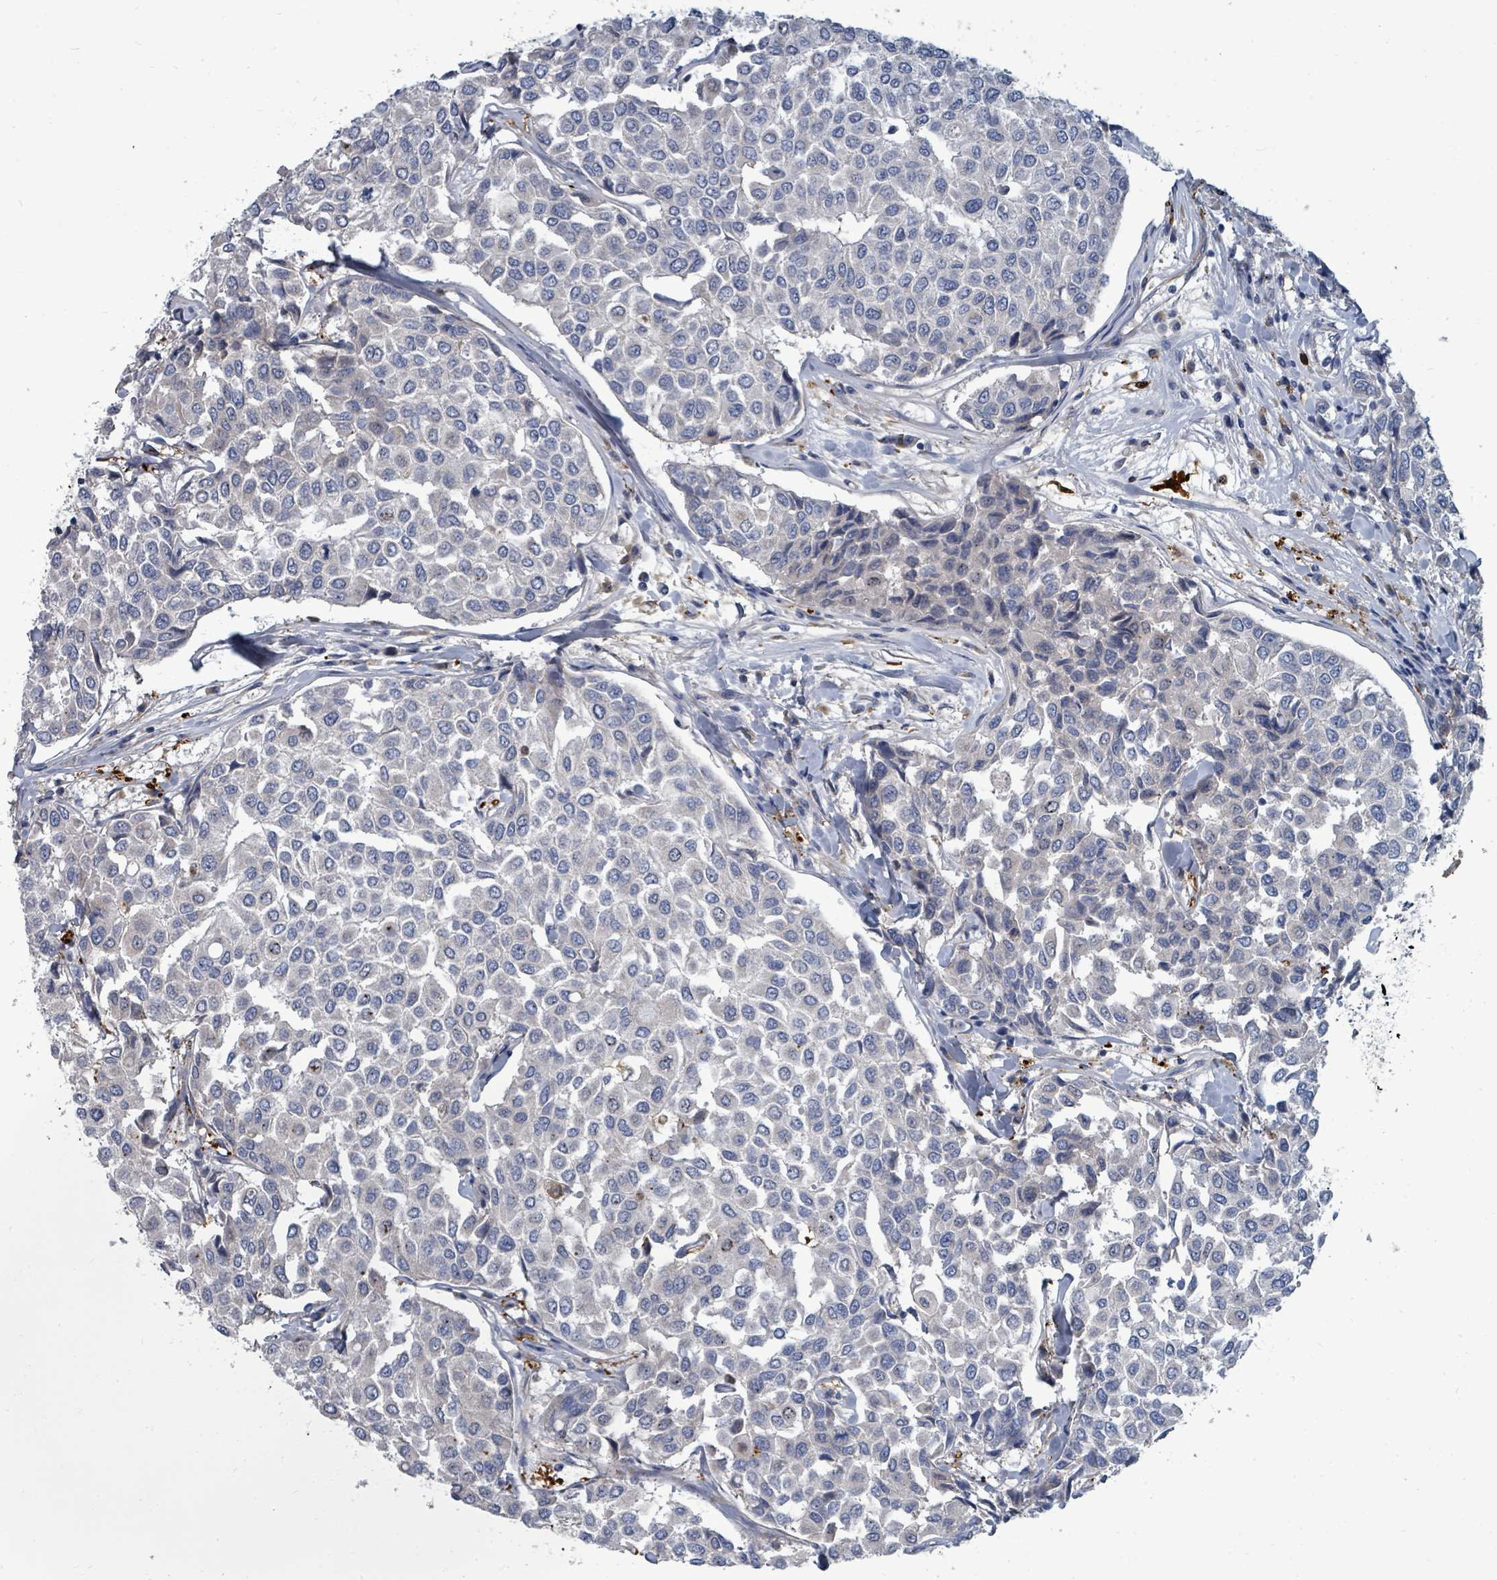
{"staining": {"intensity": "negative", "quantity": "none", "location": "none"}, "tissue": "breast cancer", "cell_type": "Tumor cells", "image_type": "cancer", "snomed": [{"axis": "morphology", "description": "Duct carcinoma"}, {"axis": "topography", "description": "Breast"}], "caption": "There is no significant expression in tumor cells of breast cancer. (IHC, brightfield microscopy, high magnification).", "gene": "TRDMT1", "patient": {"sex": "female", "age": 55}}